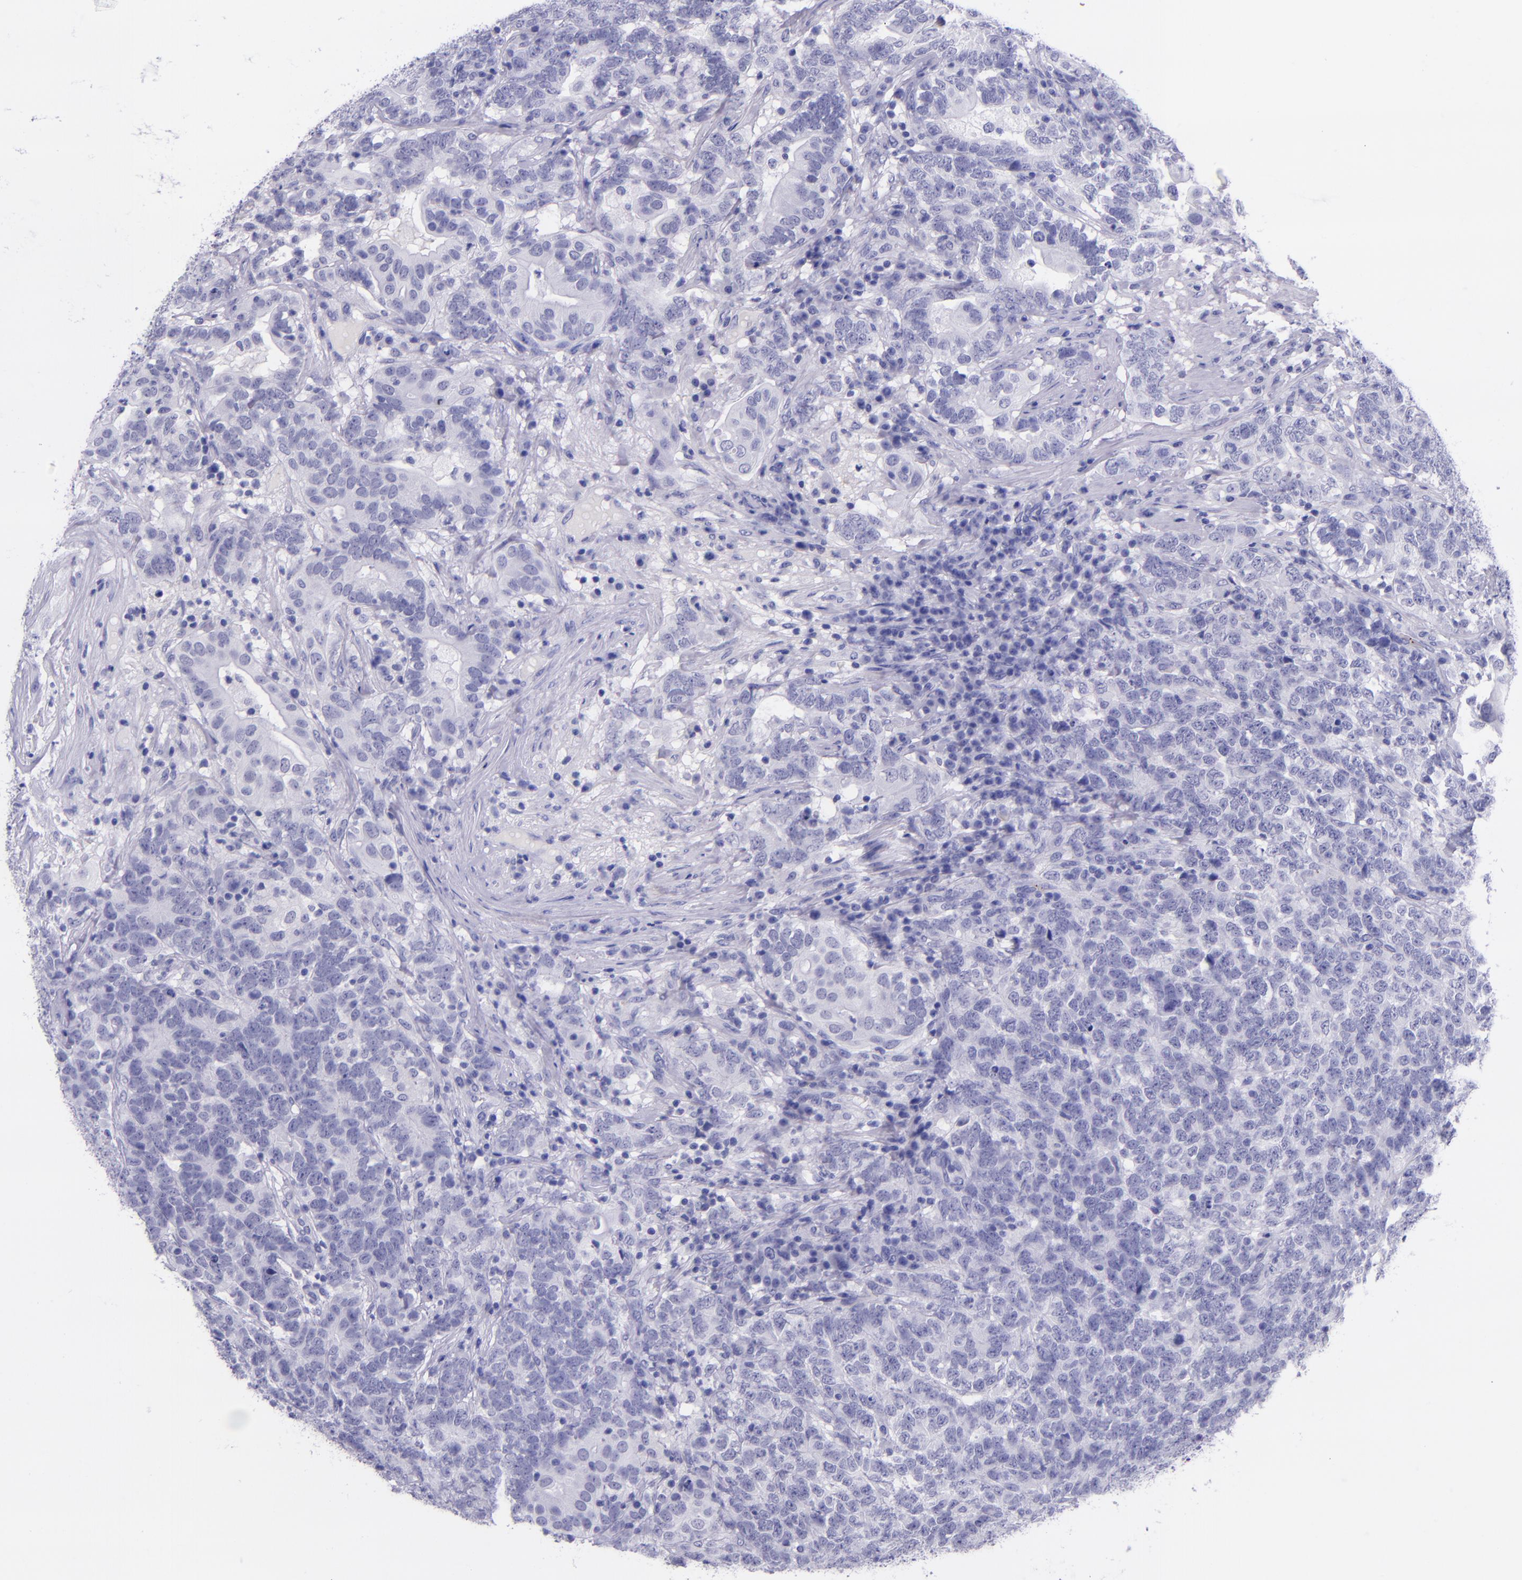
{"staining": {"intensity": "negative", "quantity": "none", "location": "none"}, "tissue": "testis cancer", "cell_type": "Tumor cells", "image_type": "cancer", "snomed": [{"axis": "morphology", "description": "Carcinoma, Embryonal, NOS"}, {"axis": "topography", "description": "Testis"}], "caption": "An IHC histopathology image of testis cancer is shown. There is no staining in tumor cells of testis cancer. Nuclei are stained in blue.", "gene": "SELE", "patient": {"sex": "male", "age": 26}}